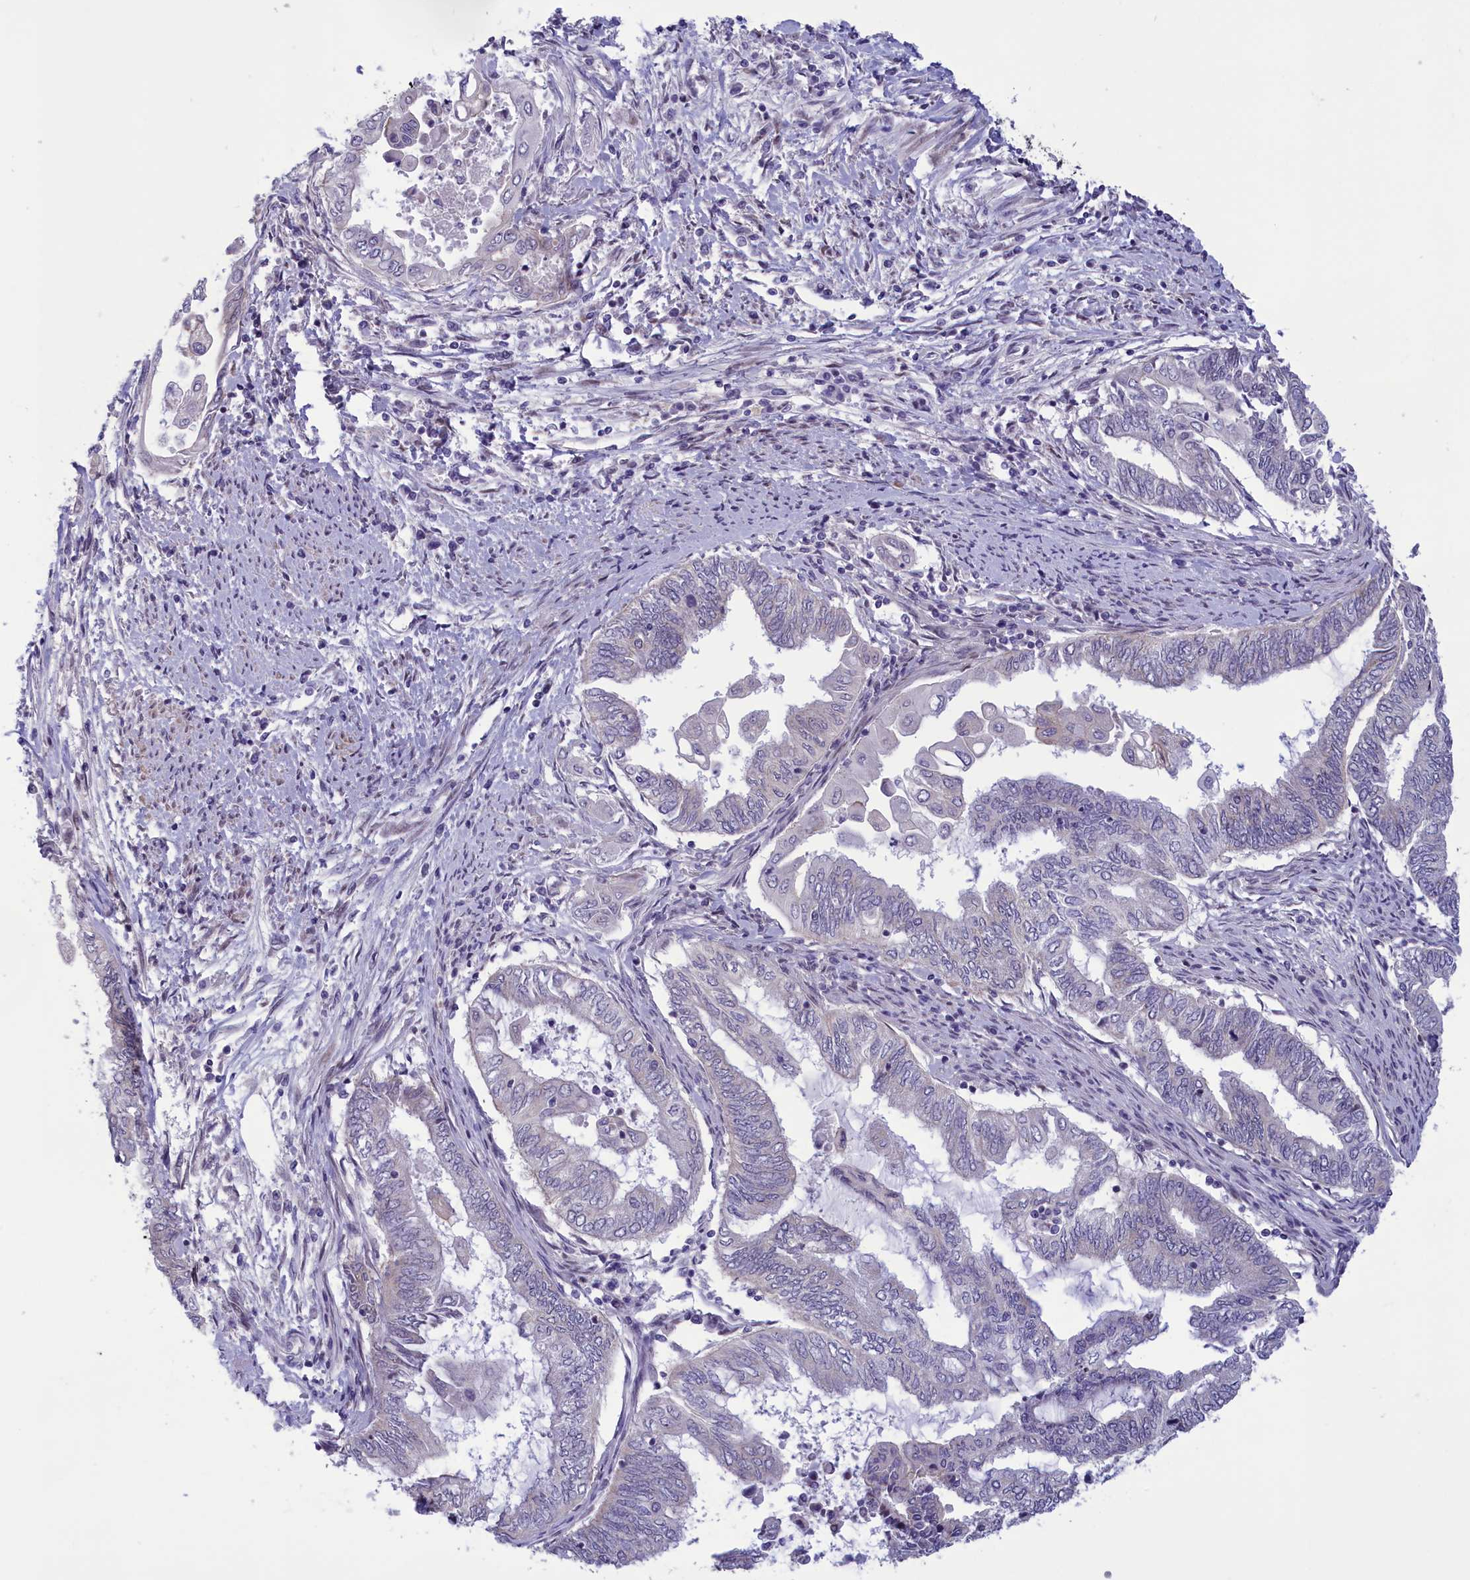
{"staining": {"intensity": "negative", "quantity": "none", "location": "none"}, "tissue": "endometrial cancer", "cell_type": "Tumor cells", "image_type": "cancer", "snomed": [{"axis": "morphology", "description": "Adenocarcinoma, NOS"}, {"axis": "topography", "description": "Uterus"}, {"axis": "topography", "description": "Endometrium"}], "caption": "Immunohistochemical staining of human endometrial adenocarcinoma displays no significant staining in tumor cells. The staining is performed using DAB (3,3'-diaminobenzidine) brown chromogen with nuclei counter-stained in using hematoxylin.", "gene": "CORO2A", "patient": {"sex": "female", "age": 70}}